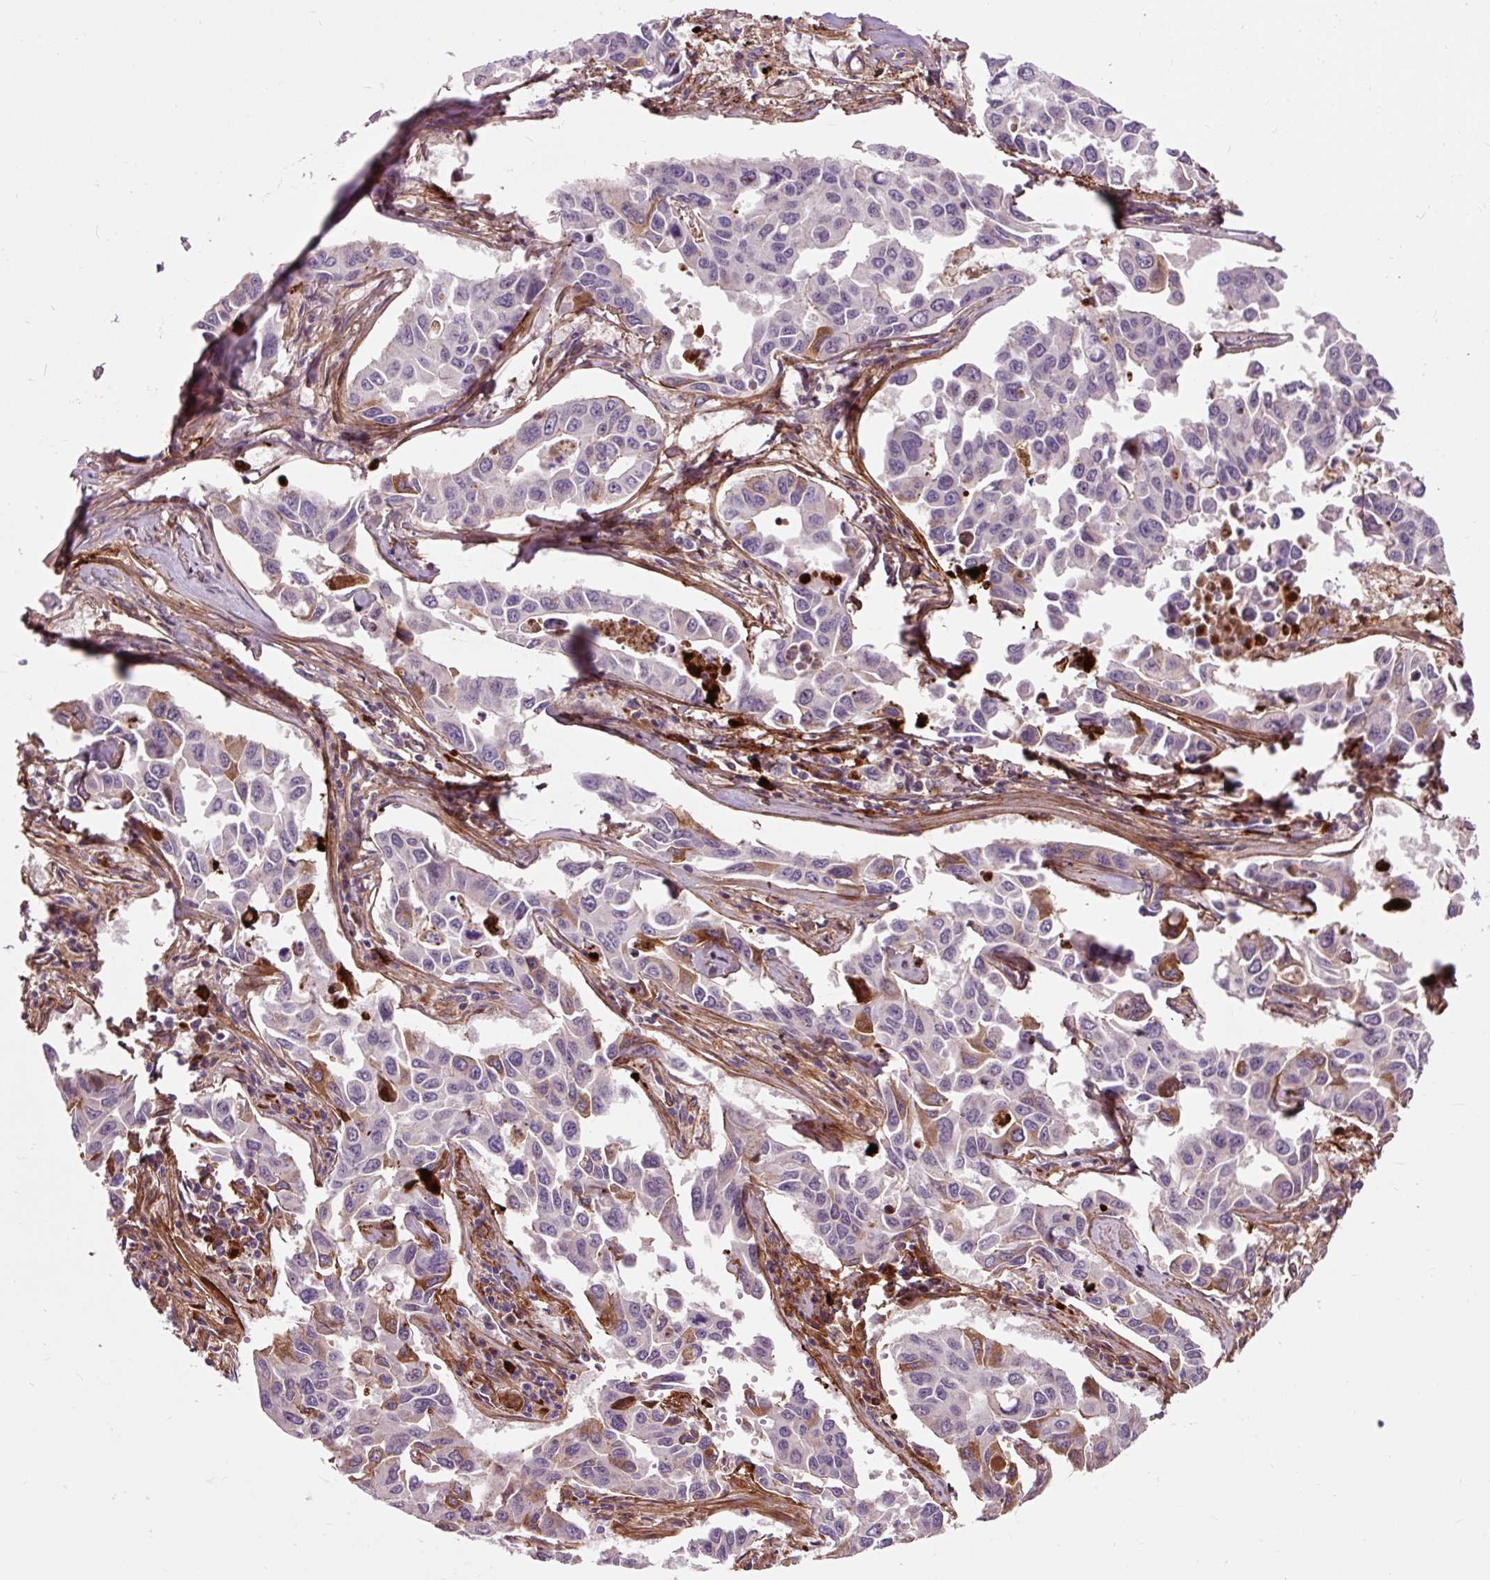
{"staining": {"intensity": "moderate", "quantity": "<25%", "location": "cytoplasmic/membranous"}, "tissue": "lung cancer", "cell_type": "Tumor cells", "image_type": "cancer", "snomed": [{"axis": "morphology", "description": "Adenocarcinoma, NOS"}, {"axis": "topography", "description": "Lung"}], "caption": "A photomicrograph of adenocarcinoma (lung) stained for a protein reveals moderate cytoplasmic/membranous brown staining in tumor cells. (DAB (3,3'-diaminobenzidine) = brown stain, brightfield microscopy at high magnification).", "gene": "PRIMPOL", "patient": {"sex": "male", "age": 64}}